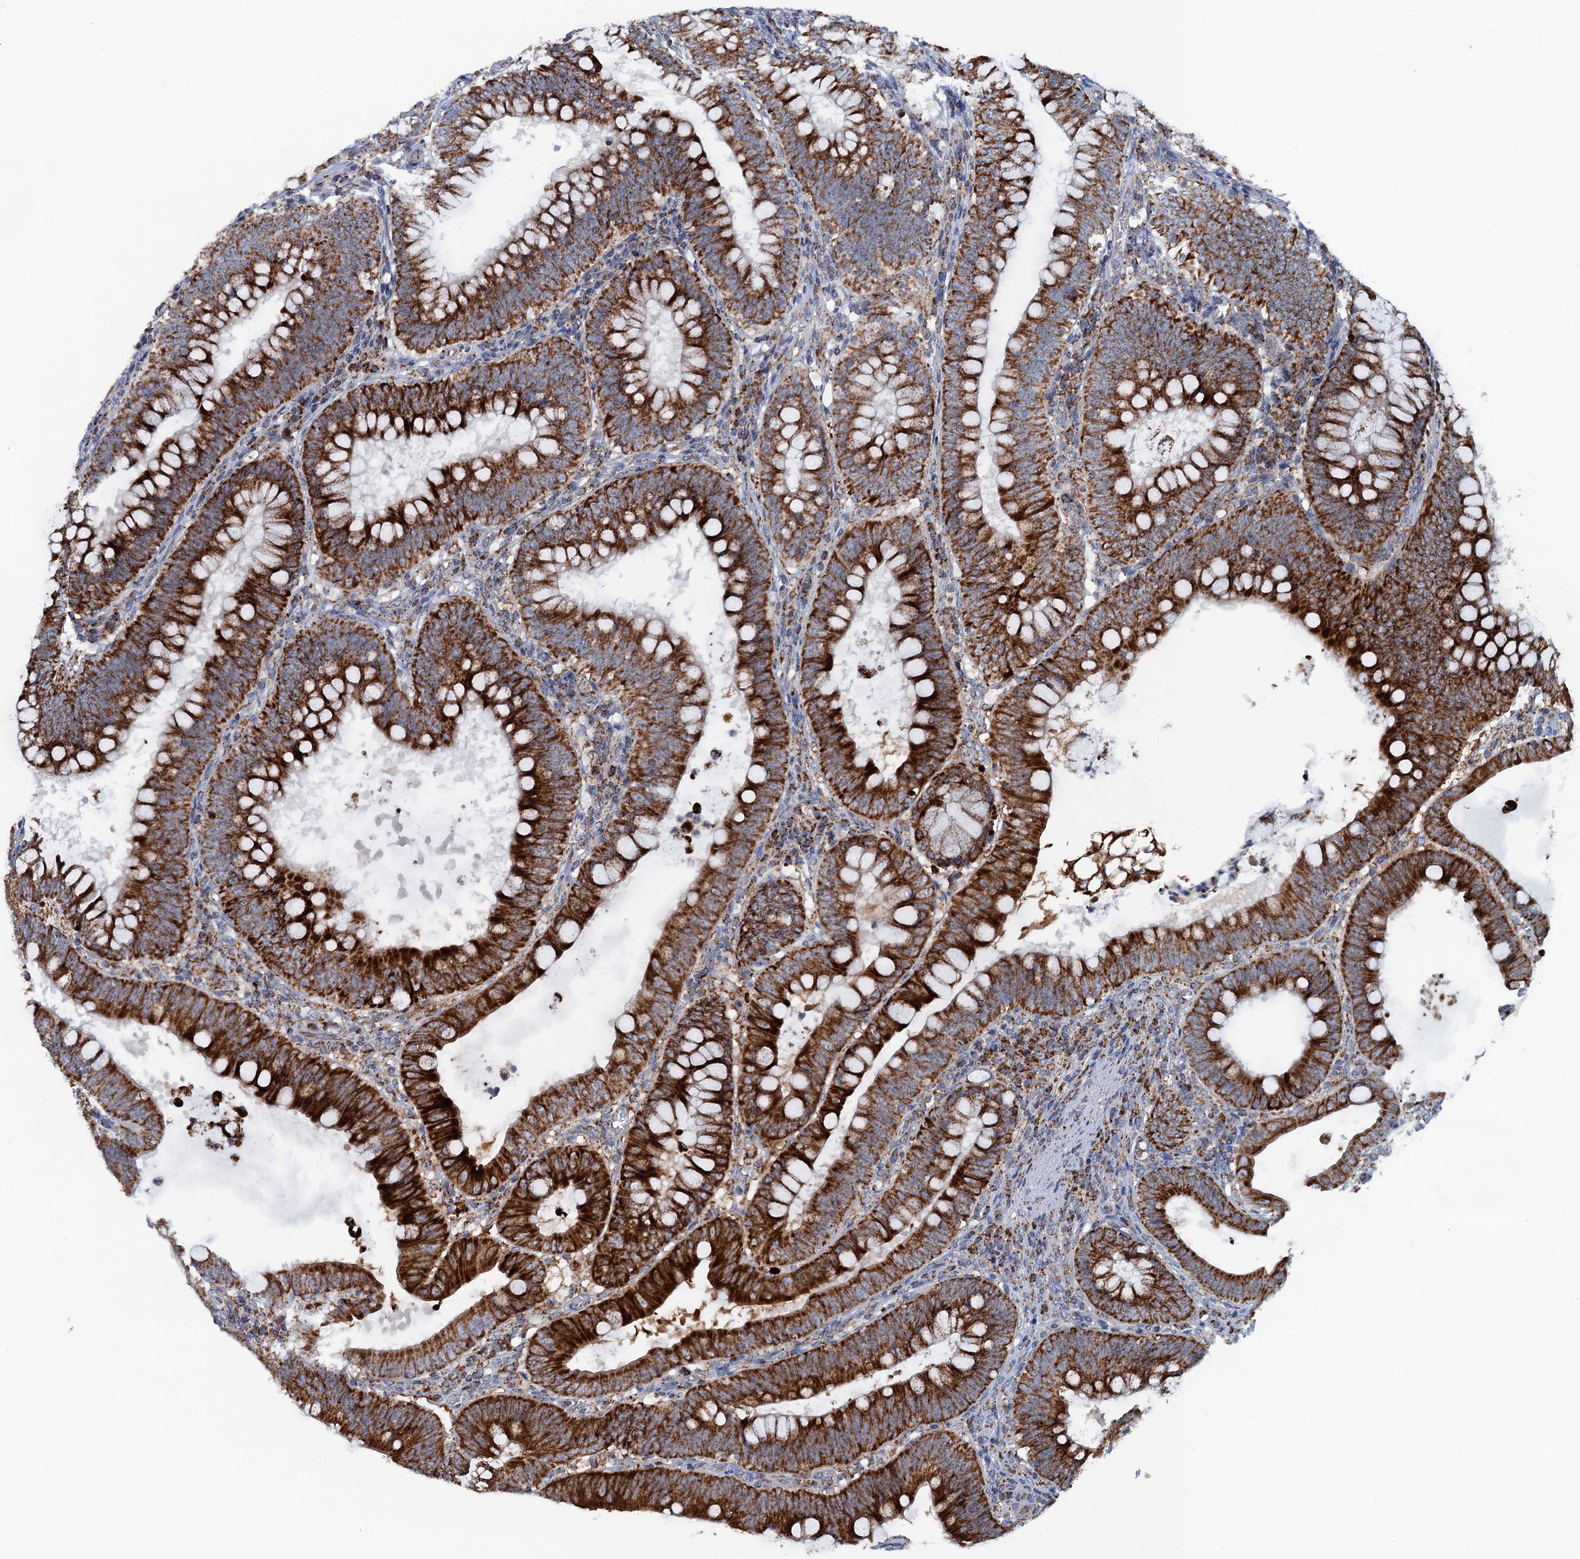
{"staining": {"intensity": "strong", "quantity": ">75%", "location": "cytoplasmic/membranous"}, "tissue": "colorectal cancer", "cell_type": "Tumor cells", "image_type": "cancer", "snomed": [{"axis": "morphology", "description": "Normal tissue, NOS"}, {"axis": "topography", "description": "Colon"}], "caption": "An immunohistochemistry histopathology image of tumor tissue is shown. Protein staining in brown shows strong cytoplasmic/membranous positivity in colorectal cancer within tumor cells.", "gene": "GTPBP3", "patient": {"sex": "female", "age": 82}}